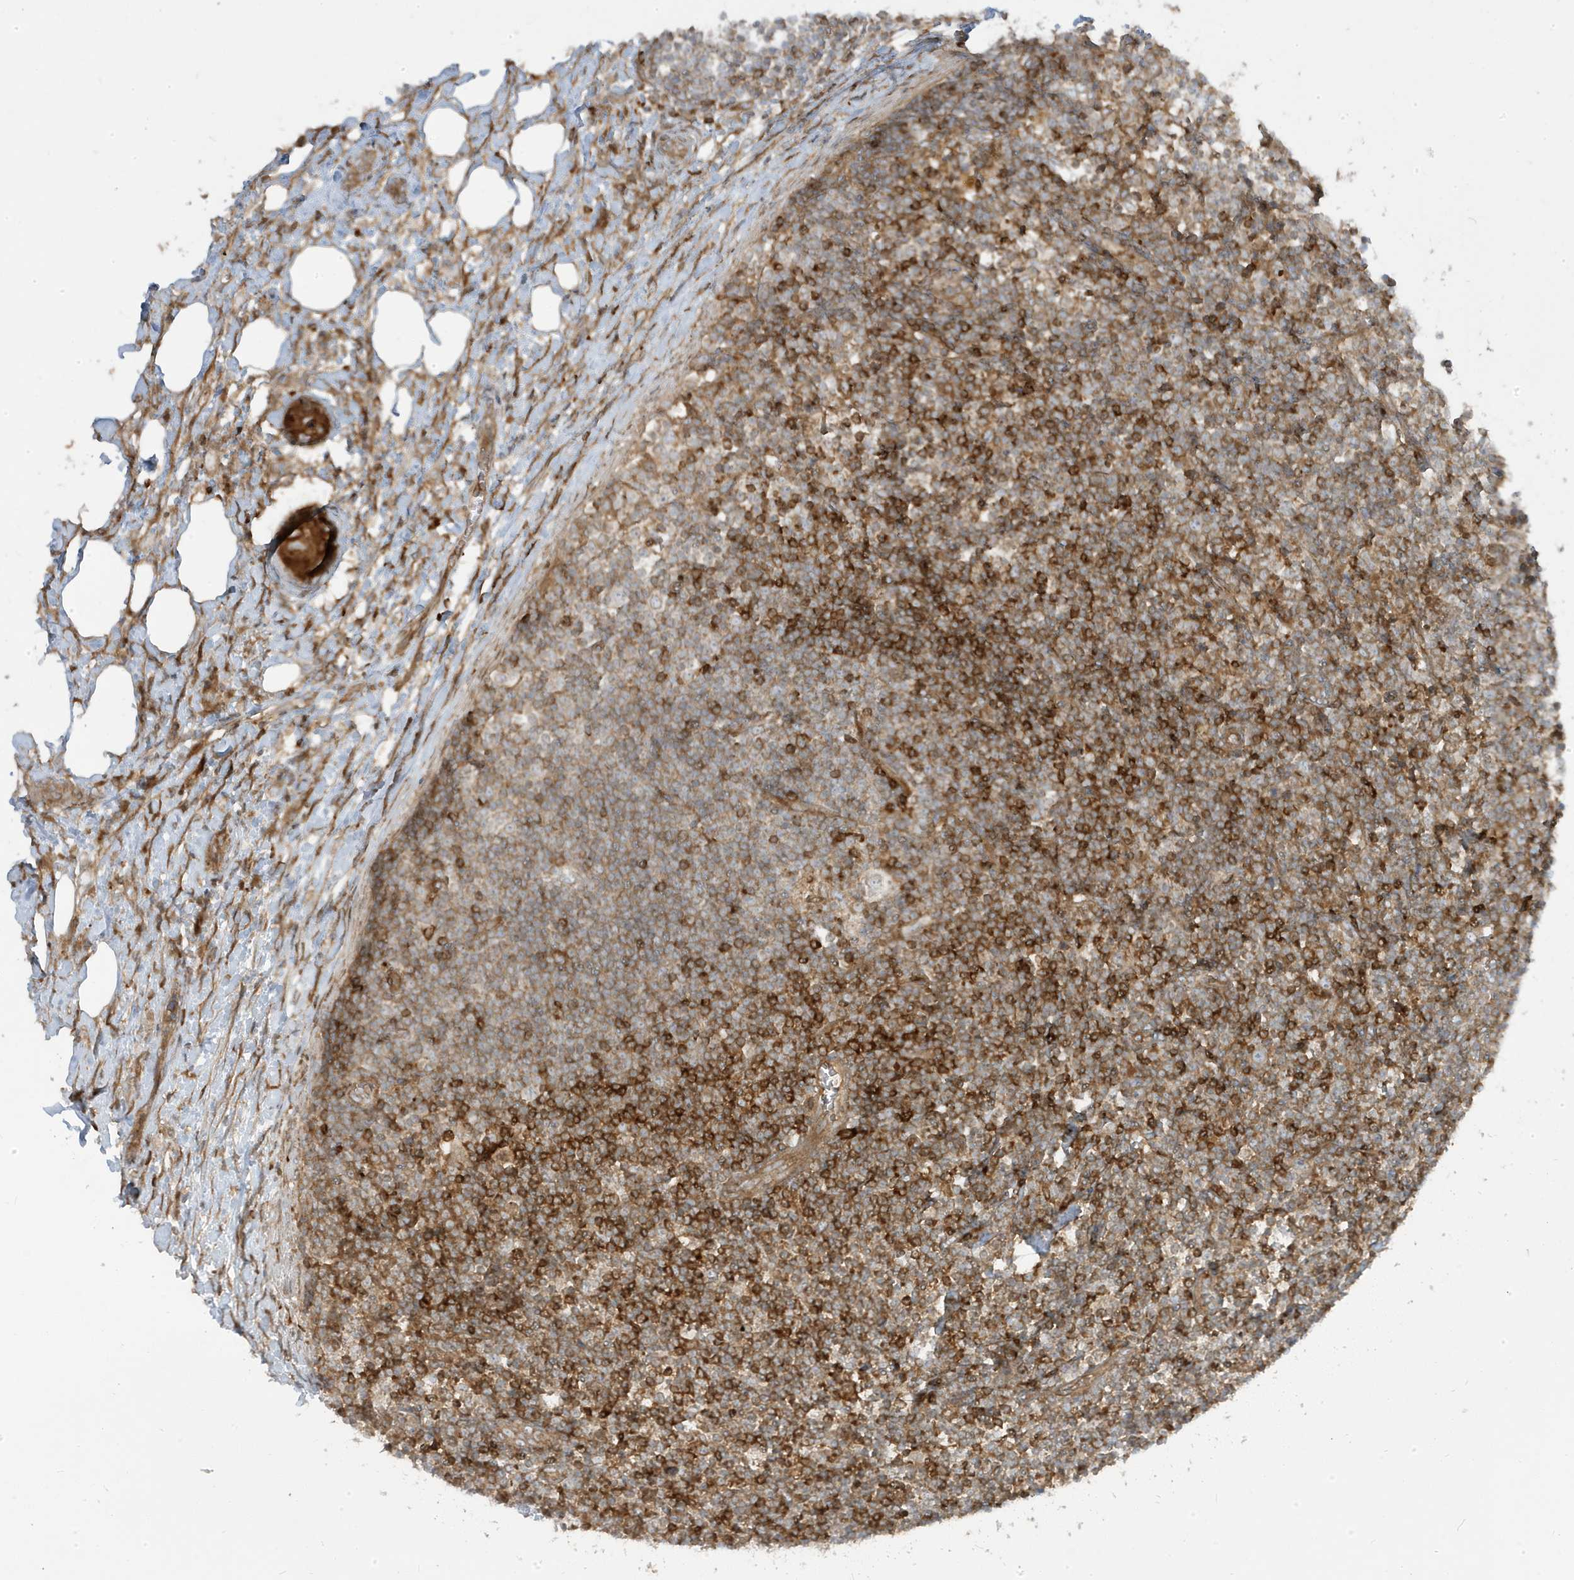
{"staining": {"intensity": "strong", "quantity": "<25%", "location": "cytoplasmic/membranous"}, "tissue": "lymph node", "cell_type": "Germinal center cells", "image_type": "normal", "snomed": [{"axis": "morphology", "description": "Normal tissue, NOS"}, {"axis": "morphology", "description": "Squamous cell carcinoma, metastatic, NOS"}, {"axis": "topography", "description": "Lymph node"}], "caption": "An image showing strong cytoplasmic/membranous staining in about <25% of germinal center cells in normal lymph node, as visualized by brown immunohistochemical staining.", "gene": "STAM", "patient": {"sex": "male", "age": 73}}